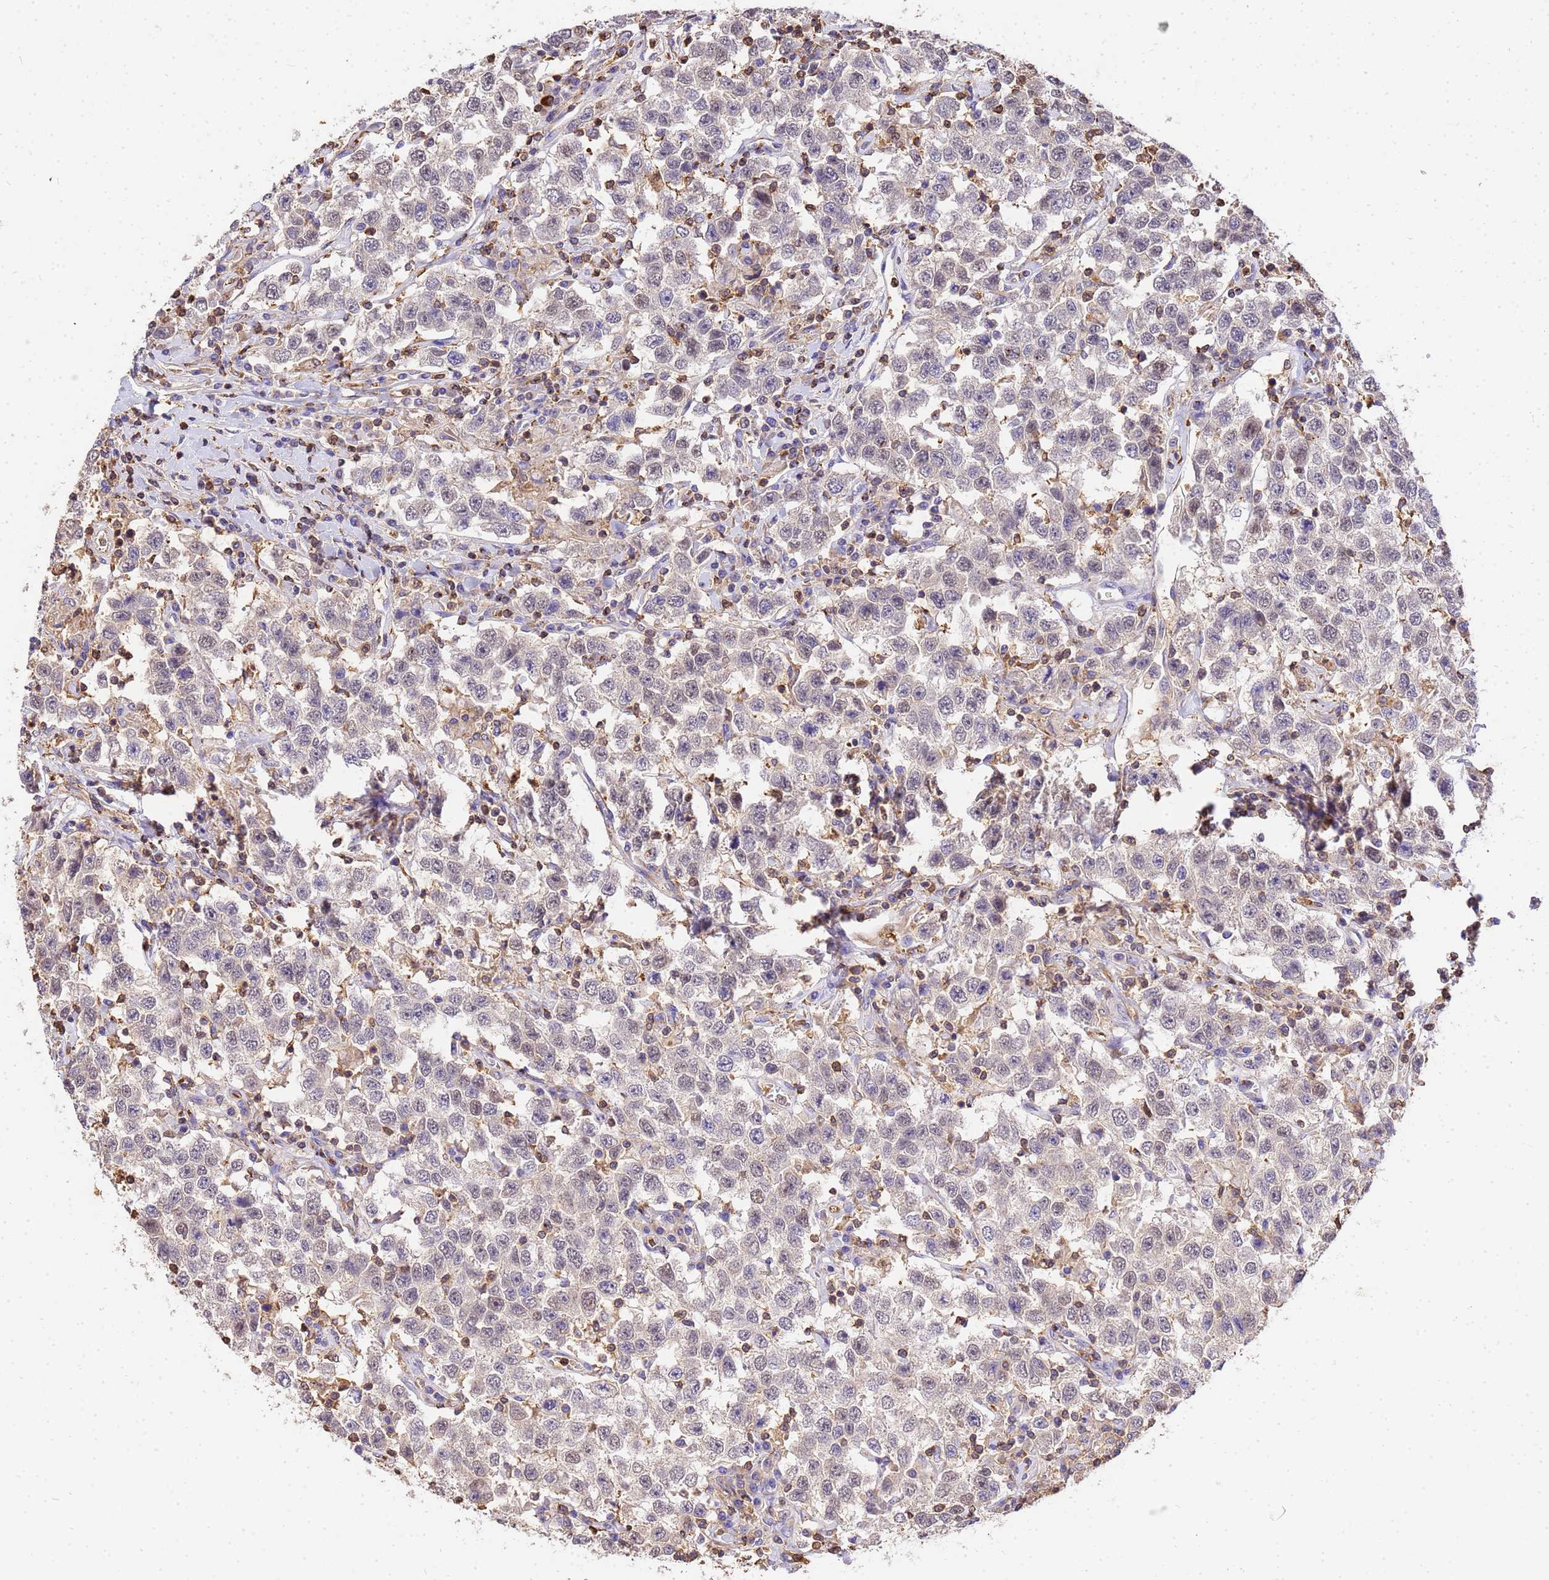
{"staining": {"intensity": "negative", "quantity": "none", "location": "none"}, "tissue": "testis cancer", "cell_type": "Tumor cells", "image_type": "cancer", "snomed": [{"axis": "morphology", "description": "Seminoma, NOS"}, {"axis": "topography", "description": "Testis"}], "caption": "Tumor cells show no significant staining in testis cancer.", "gene": "WDR64", "patient": {"sex": "male", "age": 41}}